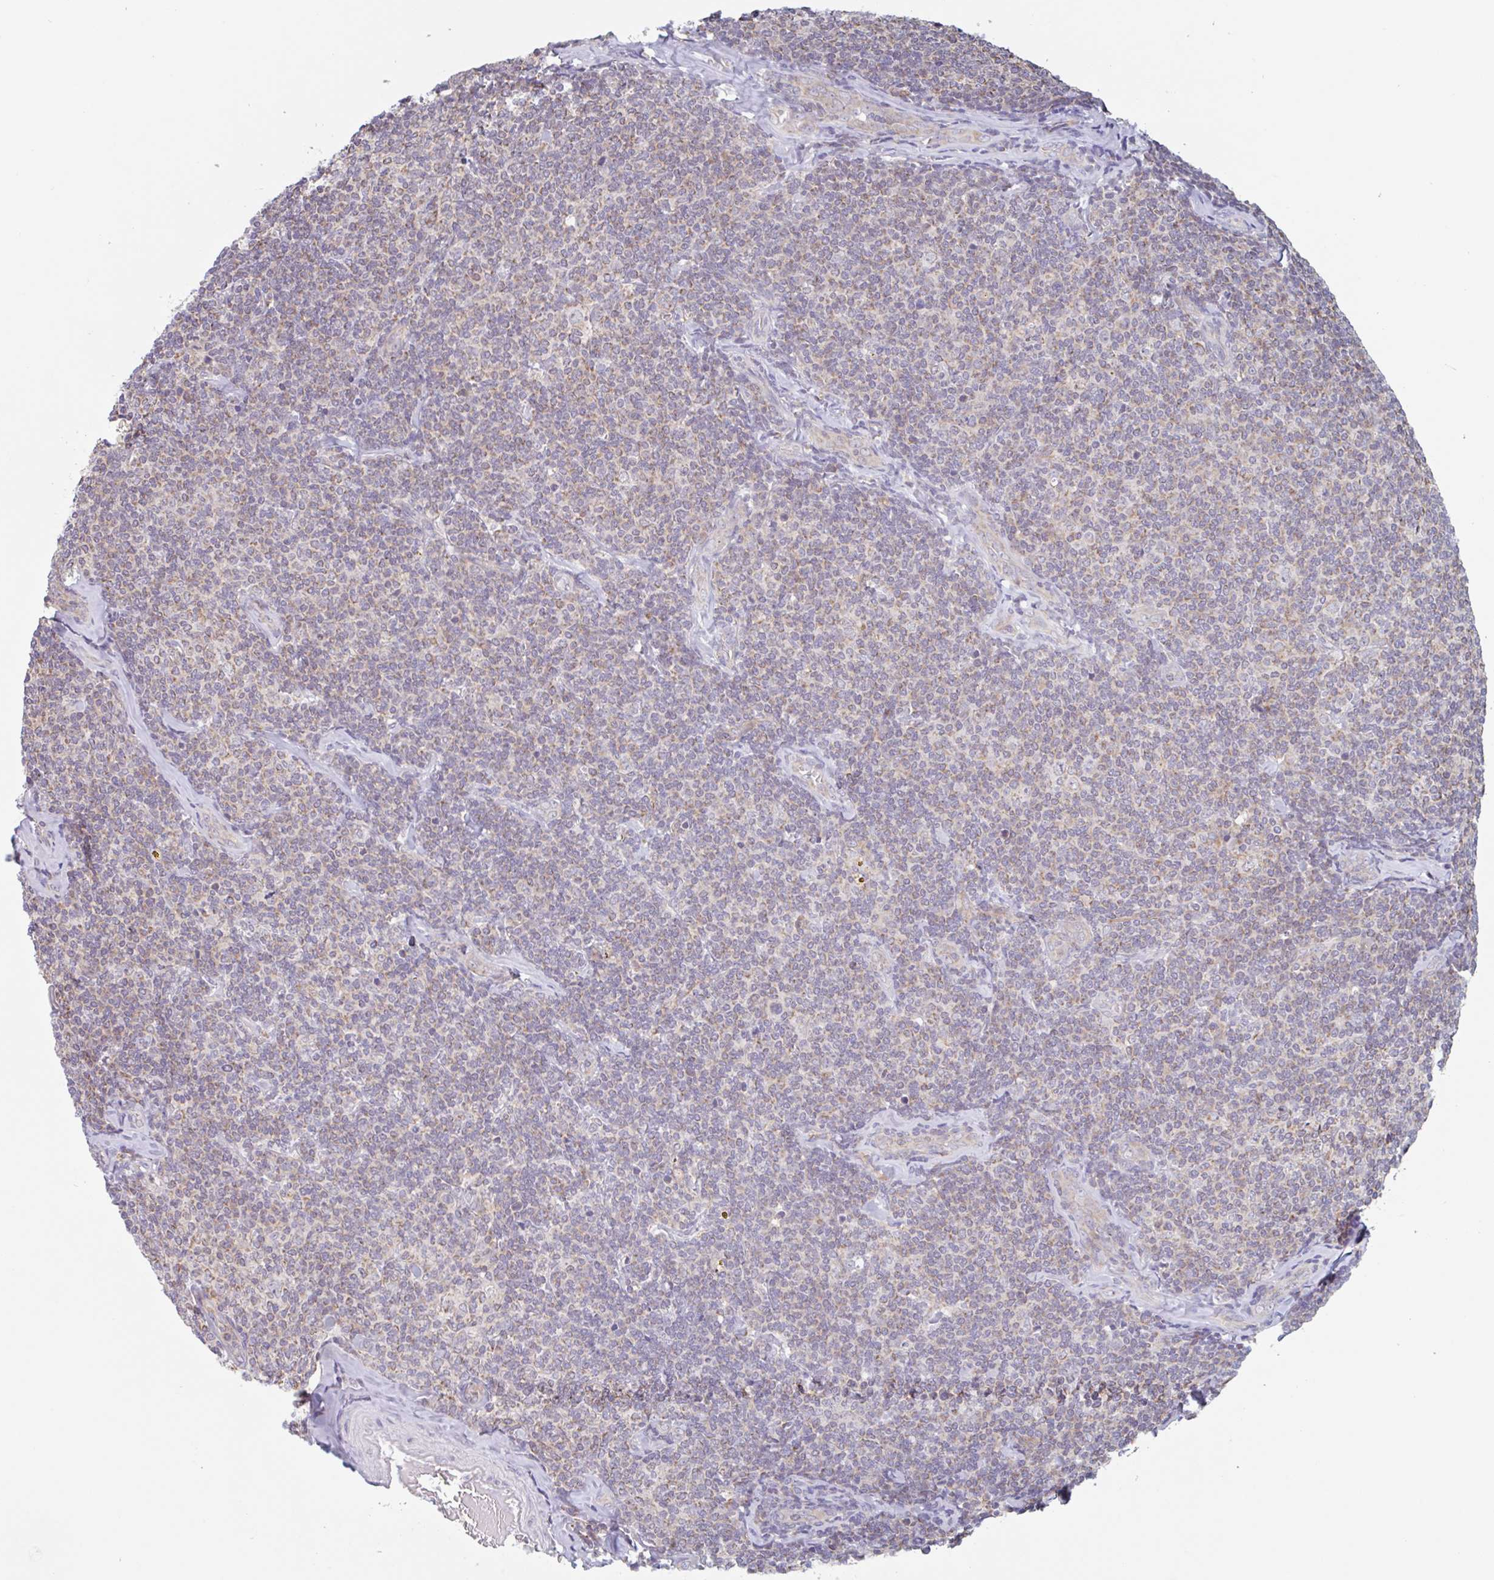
{"staining": {"intensity": "weak", "quantity": "25%-75%", "location": "cytoplasmic/membranous"}, "tissue": "lymphoma", "cell_type": "Tumor cells", "image_type": "cancer", "snomed": [{"axis": "morphology", "description": "Malignant lymphoma, non-Hodgkin's type, Low grade"}, {"axis": "topography", "description": "Lymph node"}], "caption": "Immunohistochemistry of low-grade malignant lymphoma, non-Hodgkin's type displays low levels of weak cytoplasmic/membranous positivity in approximately 25%-75% of tumor cells.", "gene": "SURF1", "patient": {"sex": "female", "age": 56}}